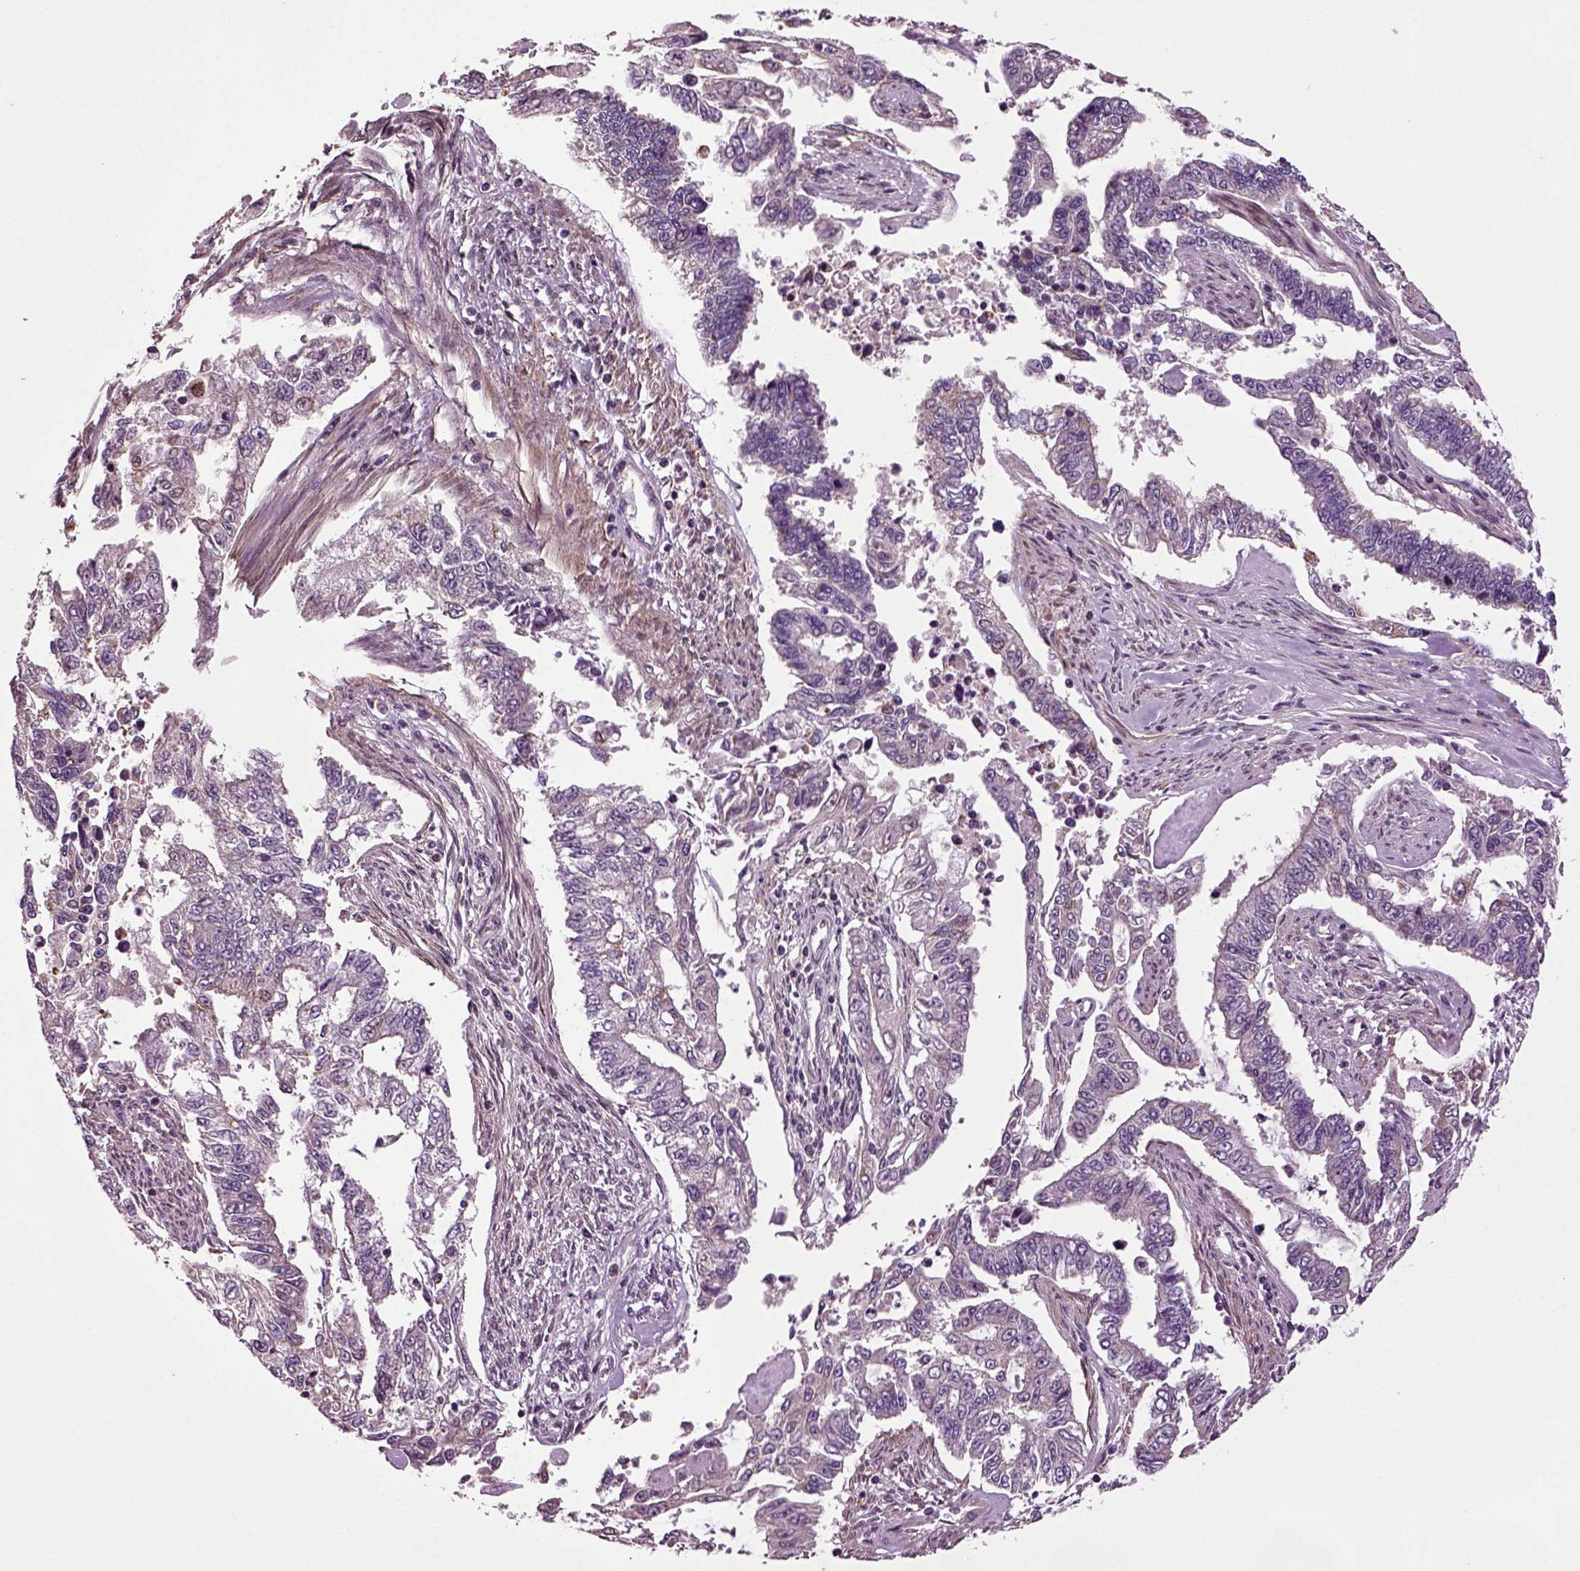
{"staining": {"intensity": "negative", "quantity": "none", "location": "none"}, "tissue": "endometrial cancer", "cell_type": "Tumor cells", "image_type": "cancer", "snomed": [{"axis": "morphology", "description": "Adenocarcinoma, NOS"}, {"axis": "topography", "description": "Uterus"}], "caption": "The IHC micrograph has no significant expression in tumor cells of adenocarcinoma (endometrial) tissue. Brightfield microscopy of immunohistochemistry stained with DAB (brown) and hematoxylin (blue), captured at high magnification.", "gene": "HAGHL", "patient": {"sex": "female", "age": 59}}